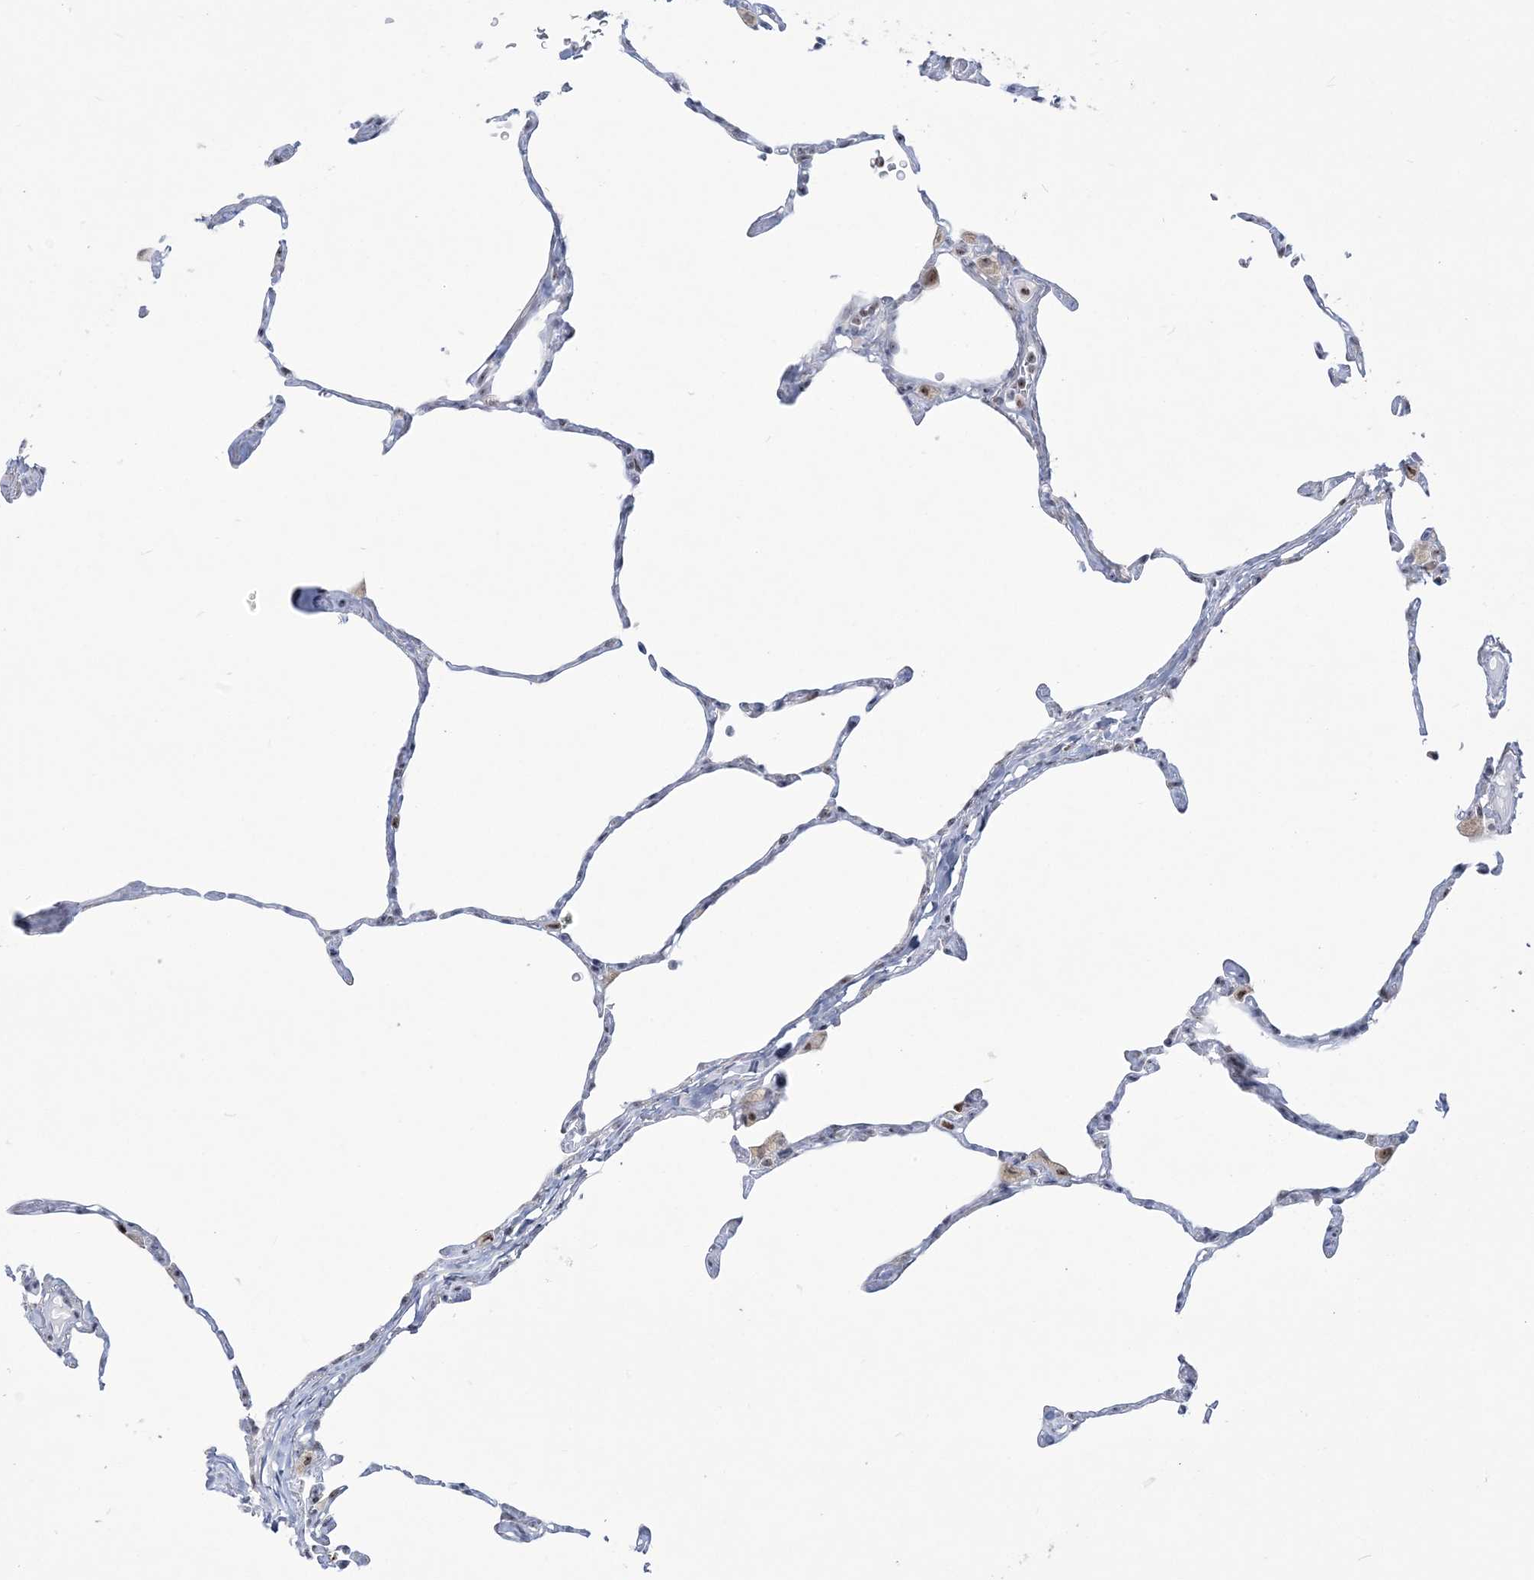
{"staining": {"intensity": "weak", "quantity": "25%-75%", "location": "nuclear"}, "tissue": "lung", "cell_type": "Alveolar cells", "image_type": "normal", "snomed": [{"axis": "morphology", "description": "Normal tissue, NOS"}, {"axis": "topography", "description": "Lung"}], "caption": "A brown stain labels weak nuclear staining of a protein in alveolar cells of normal lung. (brown staining indicates protein expression, while blue staining denotes nuclei).", "gene": "DDX21", "patient": {"sex": "male", "age": 65}}